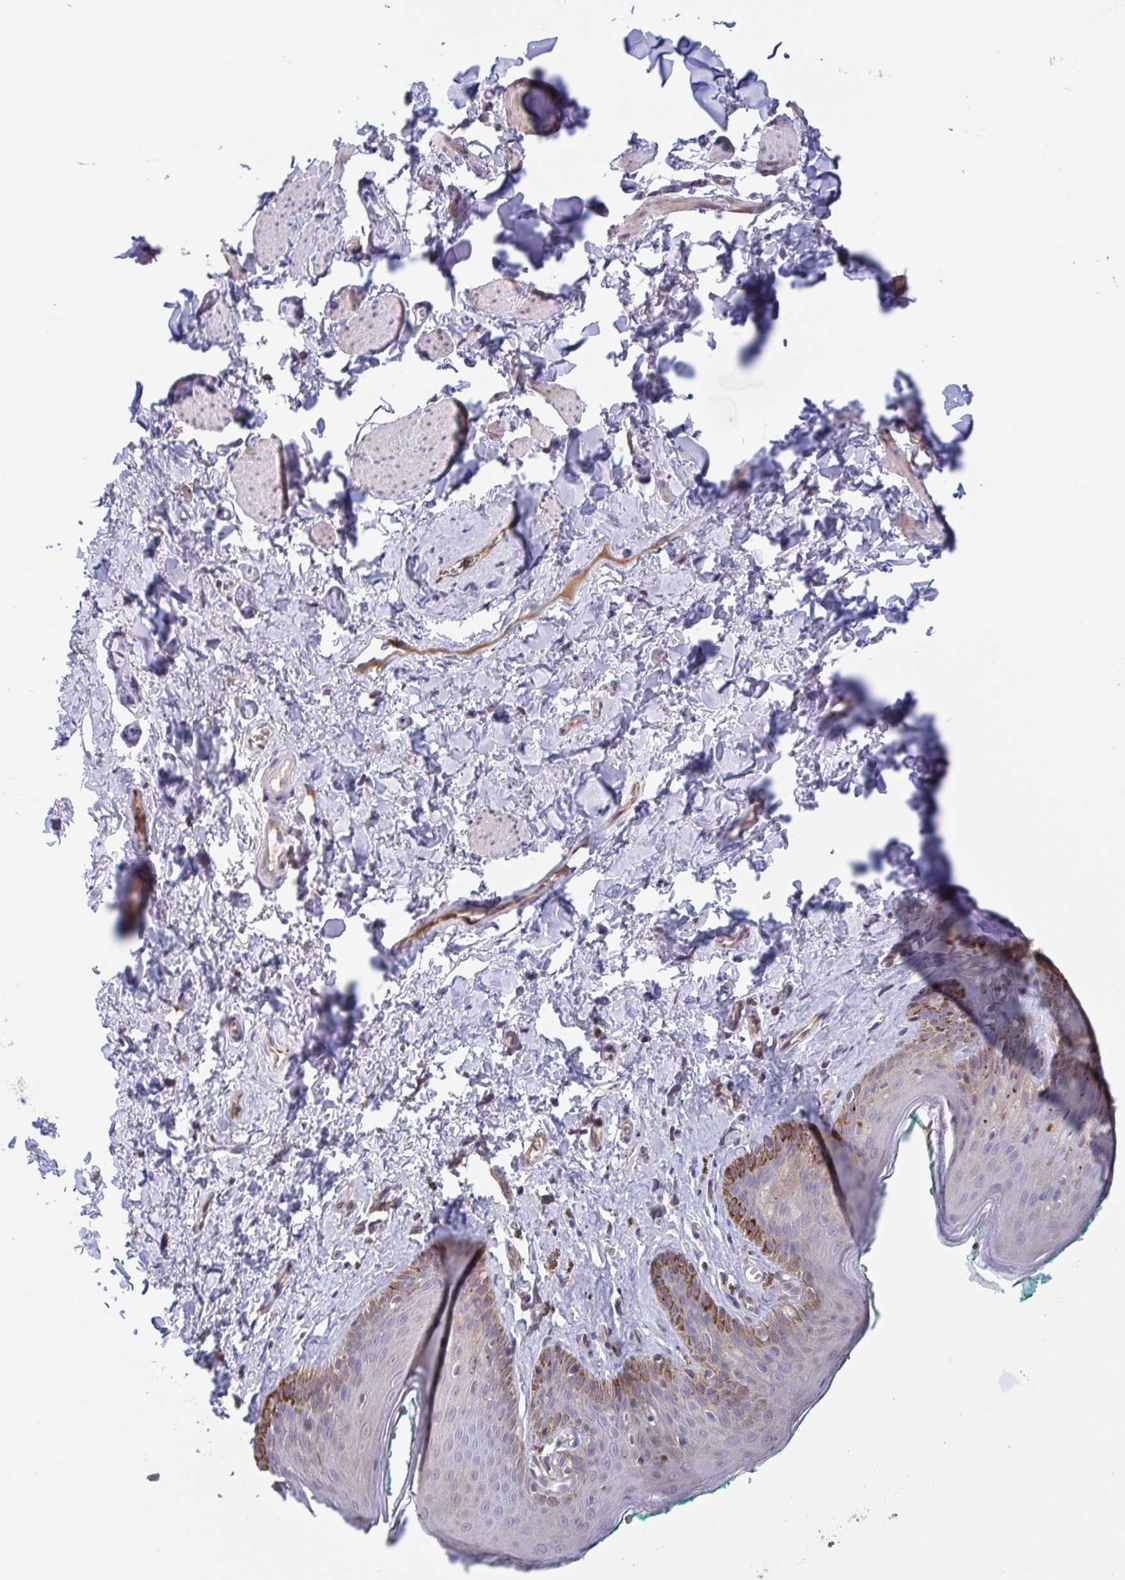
{"staining": {"intensity": "weak", "quantity": "<25%", "location": "cytoplasmic/membranous,nuclear"}, "tissue": "skin", "cell_type": "Epidermal cells", "image_type": "normal", "snomed": [{"axis": "morphology", "description": "Normal tissue, NOS"}, {"axis": "topography", "description": "Vulva"}, {"axis": "topography", "description": "Peripheral nerve tissue"}], "caption": "An IHC histopathology image of normal skin is shown. There is no staining in epidermal cells of skin. (DAB IHC with hematoxylin counter stain).", "gene": "OTOP2", "patient": {"sex": "female", "age": 66}}